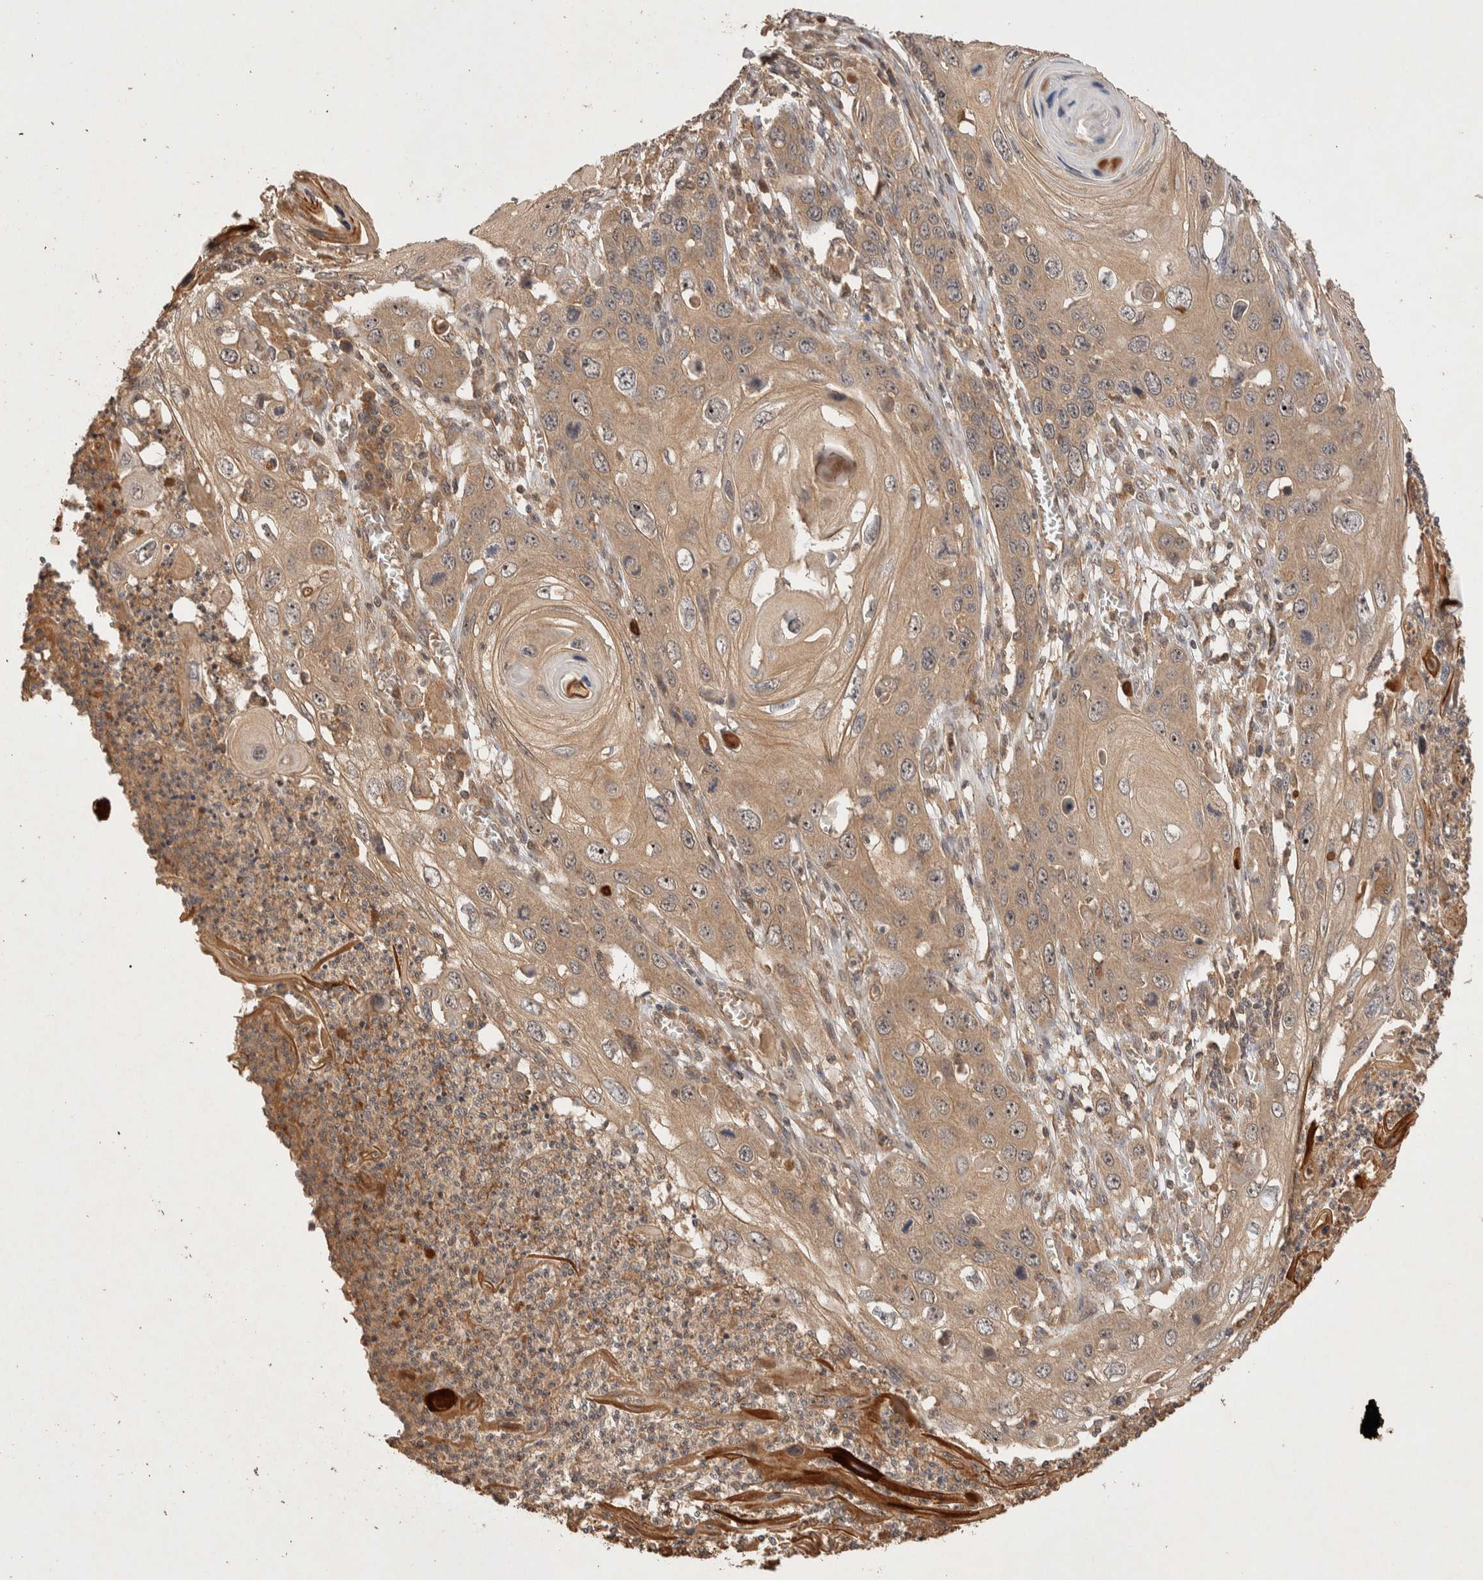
{"staining": {"intensity": "moderate", "quantity": ">75%", "location": "cytoplasmic/membranous"}, "tissue": "skin cancer", "cell_type": "Tumor cells", "image_type": "cancer", "snomed": [{"axis": "morphology", "description": "Squamous cell carcinoma, NOS"}, {"axis": "topography", "description": "Skin"}], "caption": "A brown stain shows moderate cytoplasmic/membranous staining of a protein in skin cancer (squamous cell carcinoma) tumor cells. The protein of interest is shown in brown color, while the nuclei are stained blue.", "gene": "NSMAF", "patient": {"sex": "male", "age": 55}}